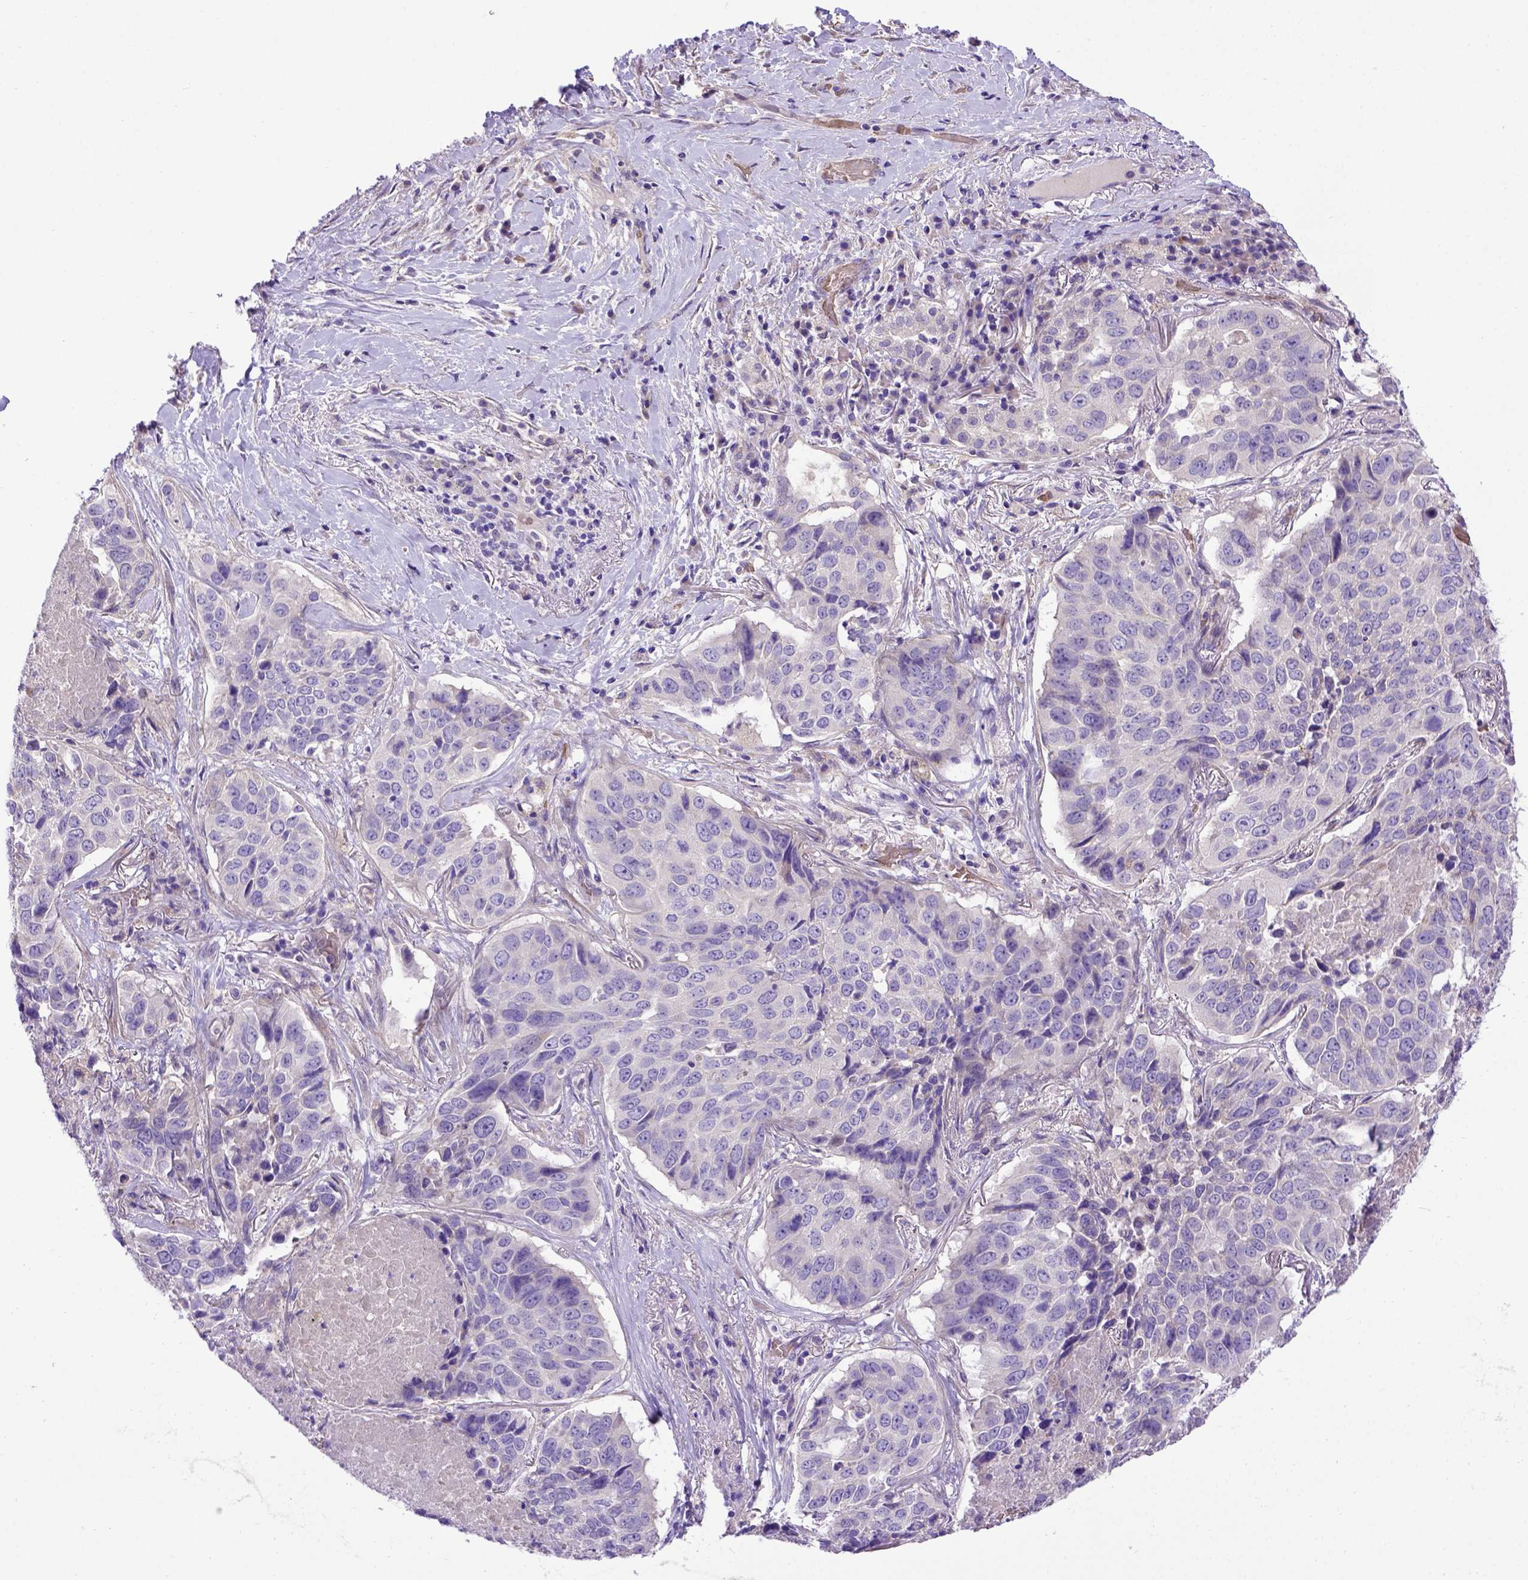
{"staining": {"intensity": "negative", "quantity": "none", "location": "none"}, "tissue": "lung cancer", "cell_type": "Tumor cells", "image_type": "cancer", "snomed": [{"axis": "morphology", "description": "Normal tissue, NOS"}, {"axis": "morphology", "description": "Squamous cell carcinoma, NOS"}, {"axis": "topography", "description": "Bronchus"}, {"axis": "topography", "description": "Lung"}], "caption": "Tumor cells are negative for protein expression in human lung cancer (squamous cell carcinoma).", "gene": "ADAM12", "patient": {"sex": "male", "age": 64}}